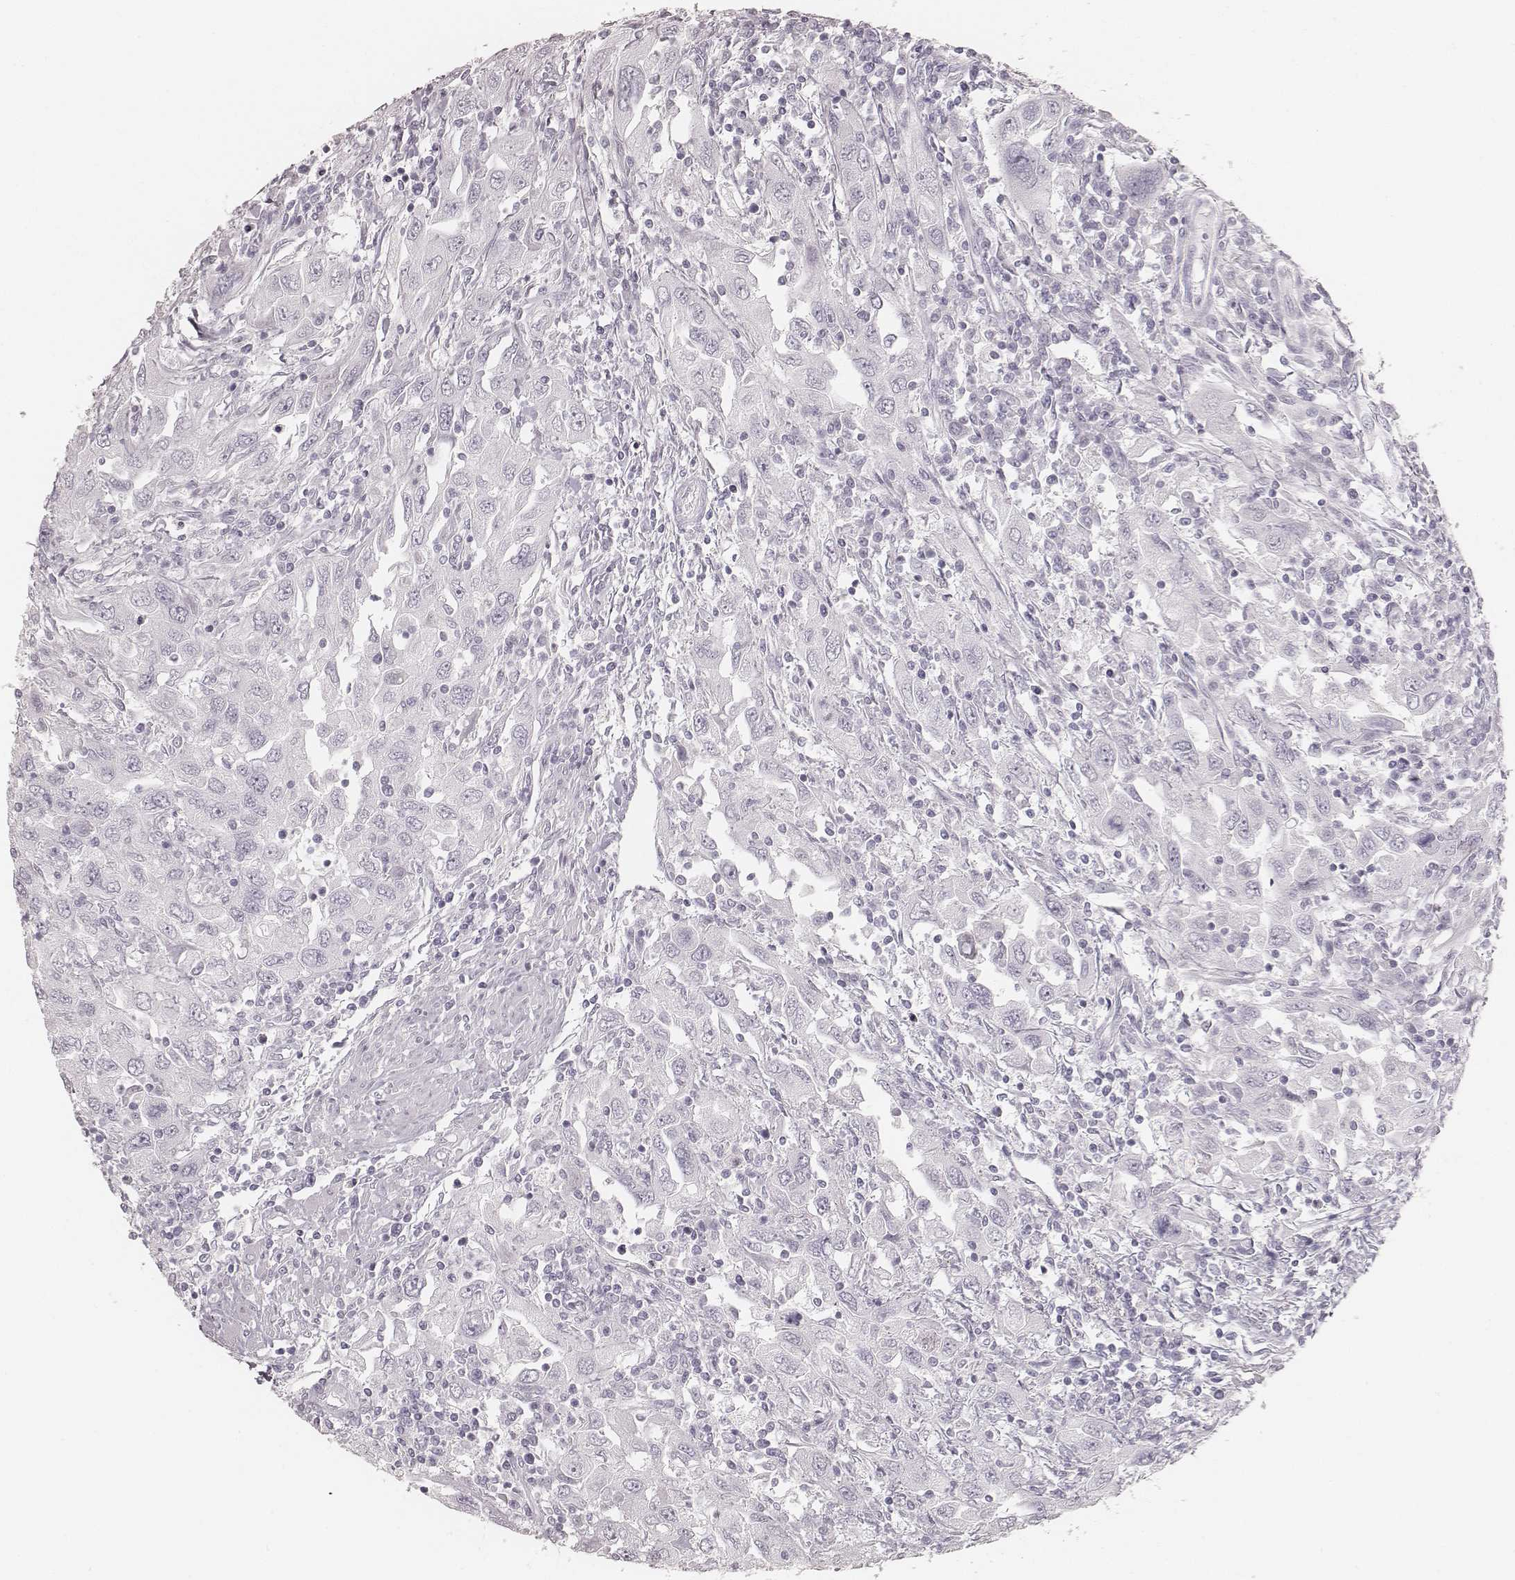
{"staining": {"intensity": "negative", "quantity": "none", "location": "none"}, "tissue": "urothelial cancer", "cell_type": "Tumor cells", "image_type": "cancer", "snomed": [{"axis": "morphology", "description": "Urothelial carcinoma, High grade"}, {"axis": "topography", "description": "Urinary bladder"}], "caption": "This is an immunohistochemistry (IHC) photomicrograph of high-grade urothelial carcinoma. There is no positivity in tumor cells.", "gene": "KRT34", "patient": {"sex": "male", "age": 76}}